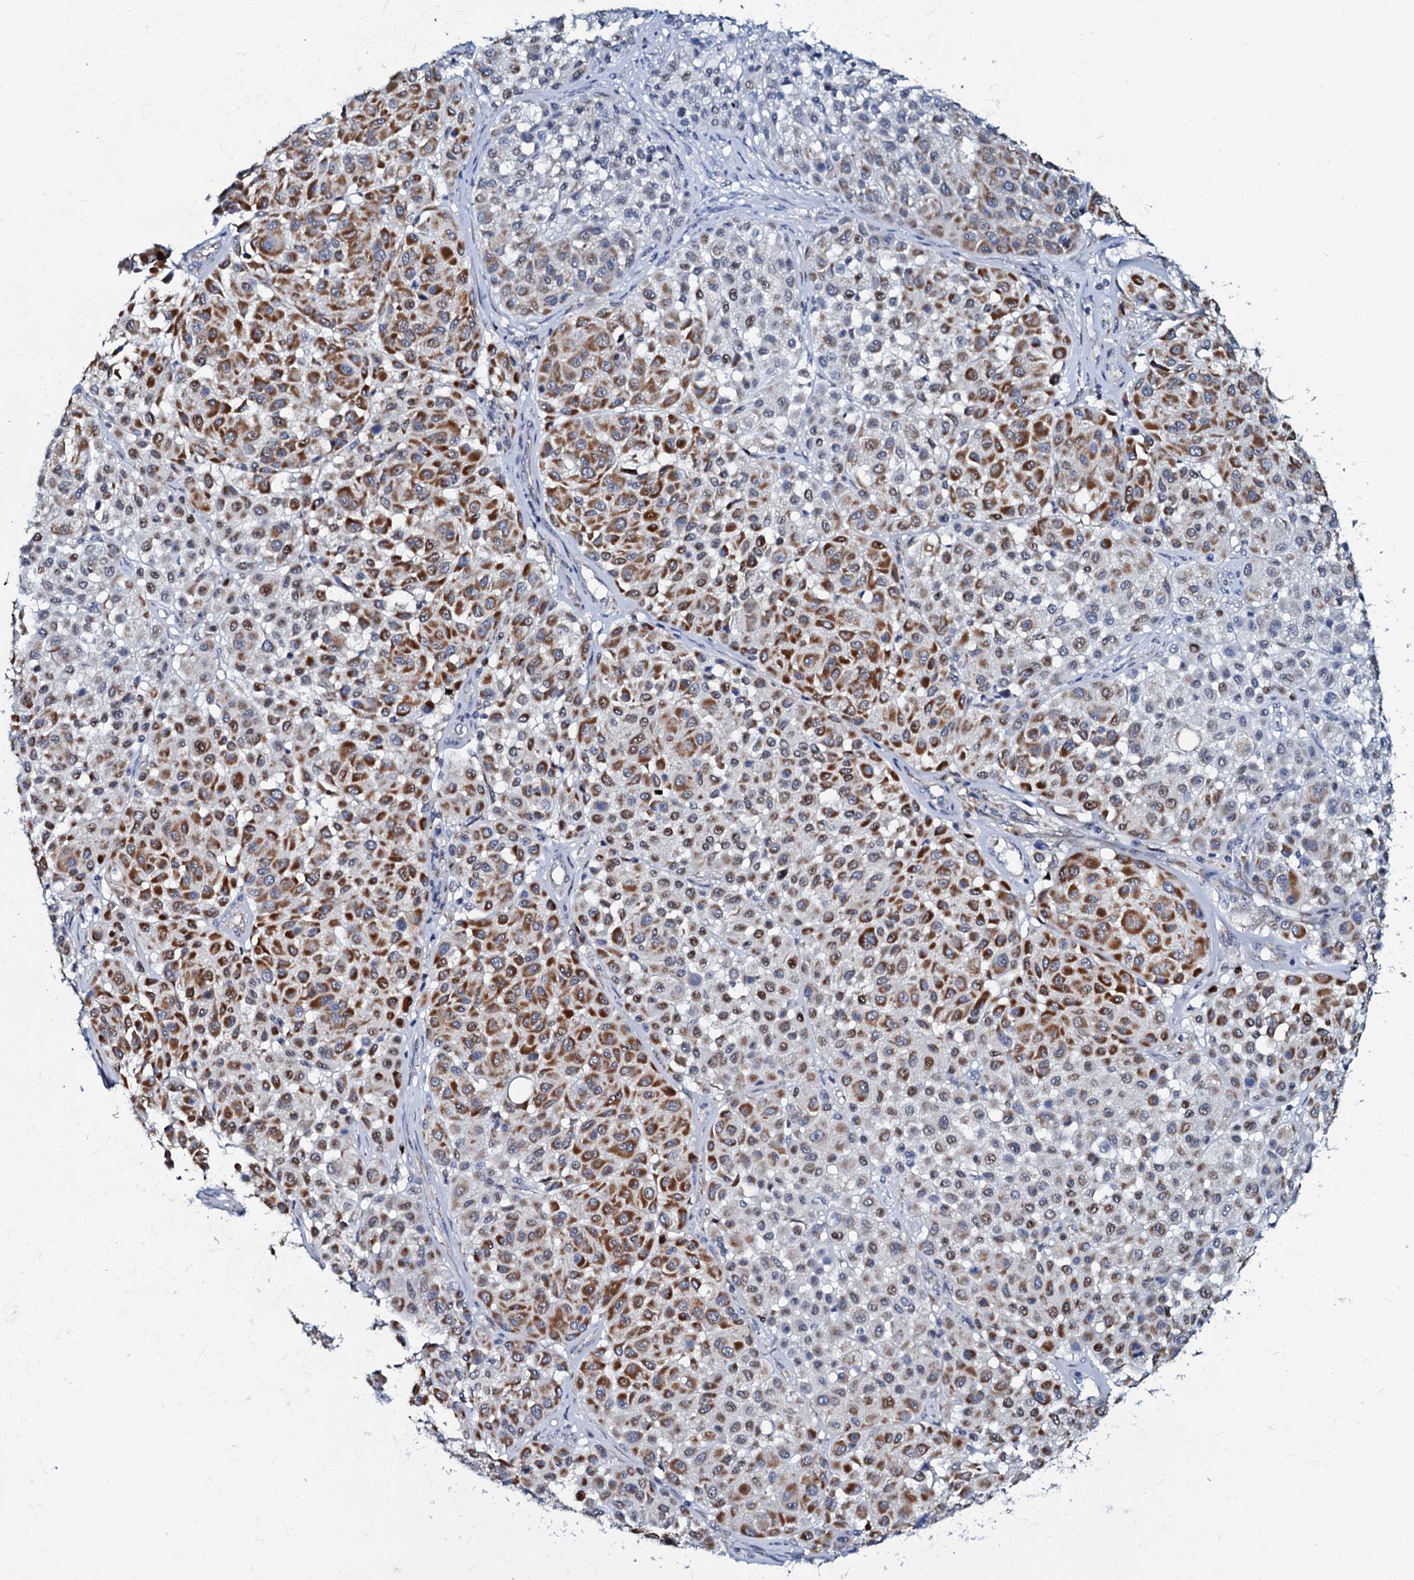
{"staining": {"intensity": "strong", "quantity": ">75%", "location": "cytoplasmic/membranous"}, "tissue": "melanoma", "cell_type": "Tumor cells", "image_type": "cancer", "snomed": [{"axis": "morphology", "description": "Malignant melanoma, Metastatic site"}, {"axis": "topography", "description": "Soft tissue"}], "caption": "Melanoma was stained to show a protein in brown. There is high levels of strong cytoplasmic/membranous positivity in approximately >75% of tumor cells.", "gene": "MRPL51", "patient": {"sex": "male", "age": 41}}